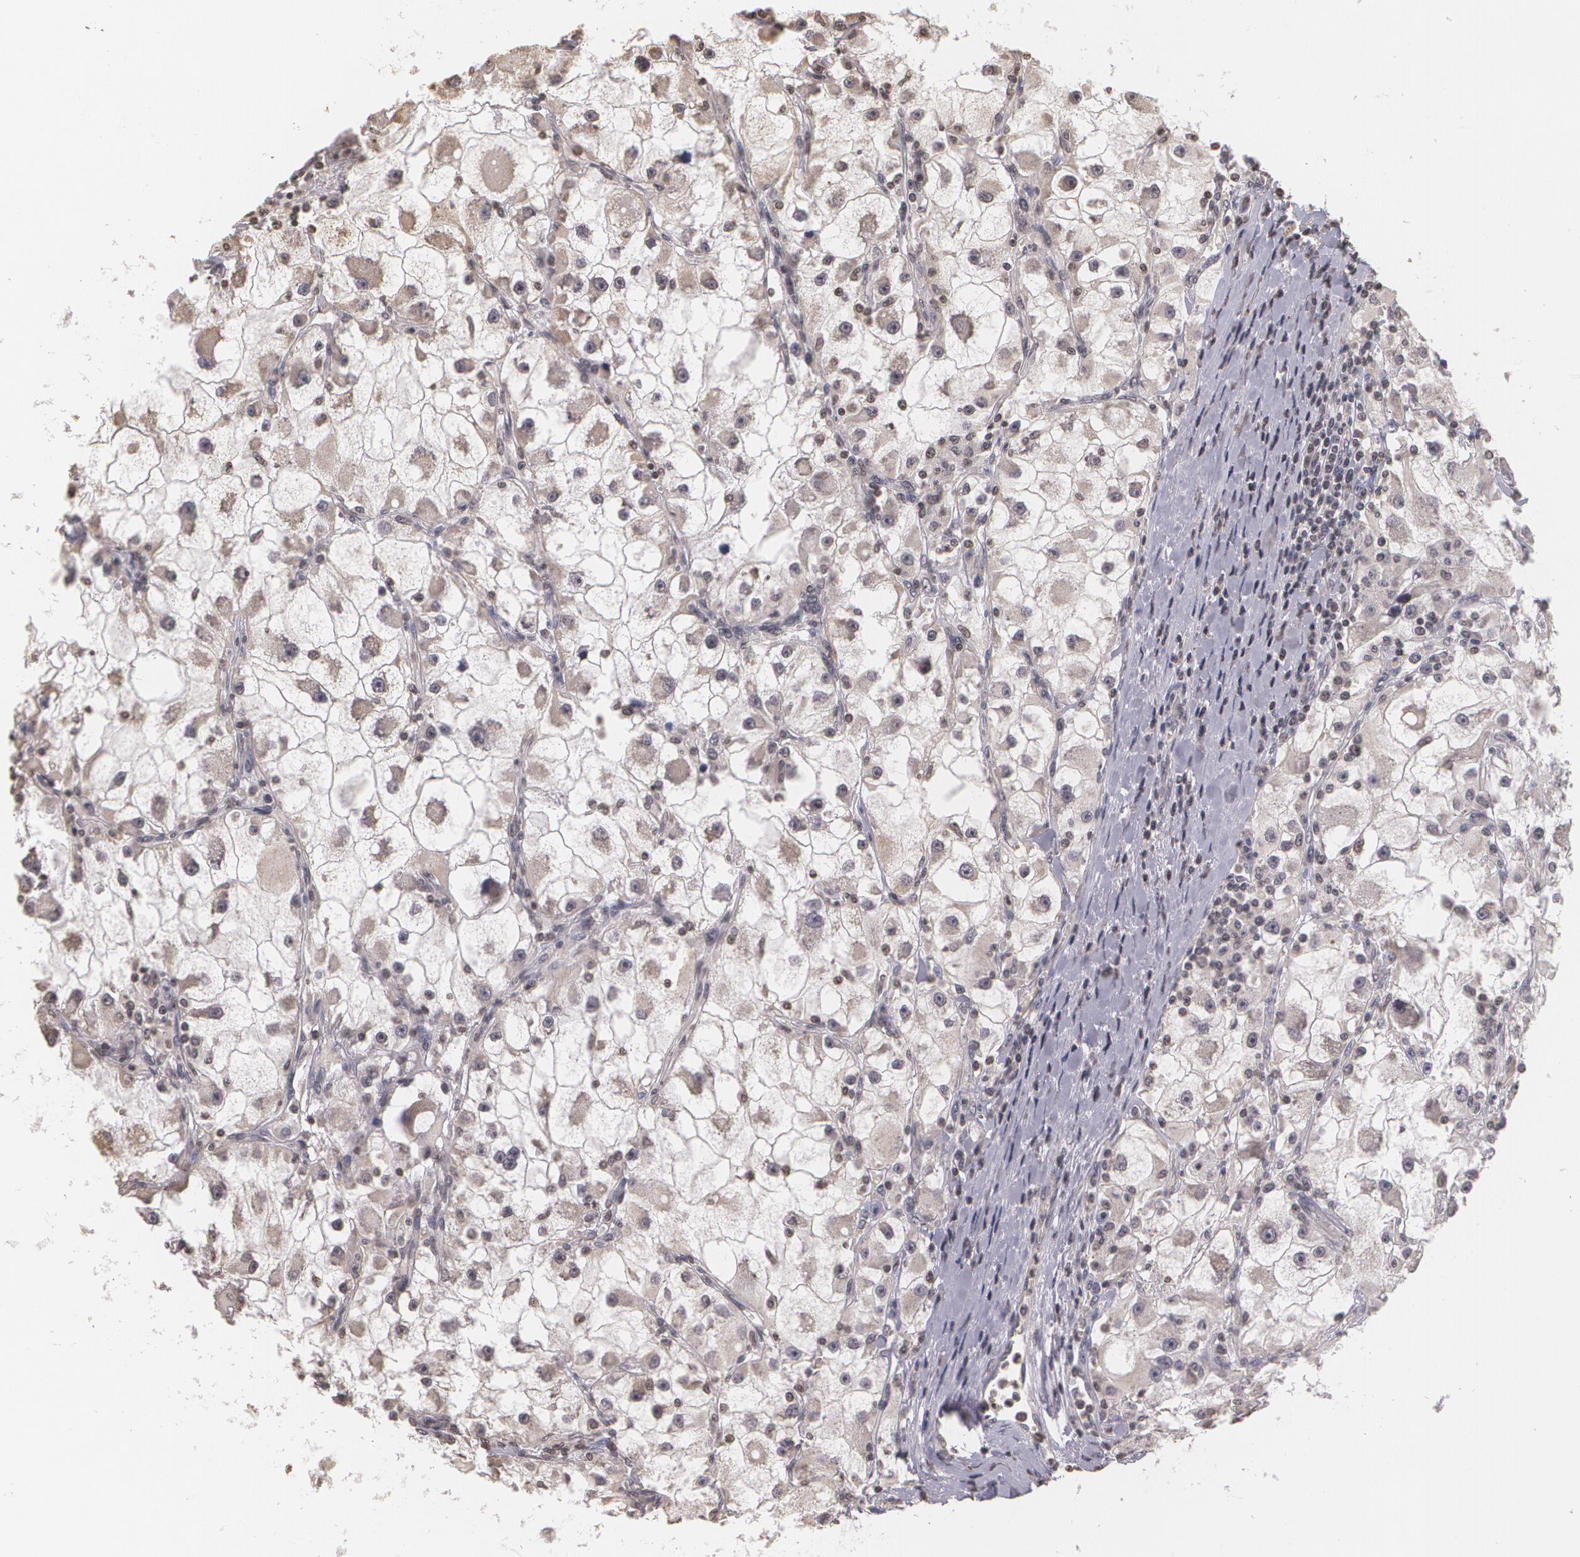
{"staining": {"intensity": "negative", "quantity": "none", "location": "none"}, "tissue": "renal cancer", "cell_type": "Tumor cells", "image_type": "cancer", "snomed": [{"axis": "morphology", "description": "Adenocarcinoma, NOS"}, {"axis": "topography", "description": "Kidney"}], "caption": "This is an immunohistochemistry photomicrograph of adenocarcinoma (renal). There is no positivity in tumor cells.", "gene": "THRB", "patient": {"sex": "female", "age": 73}}